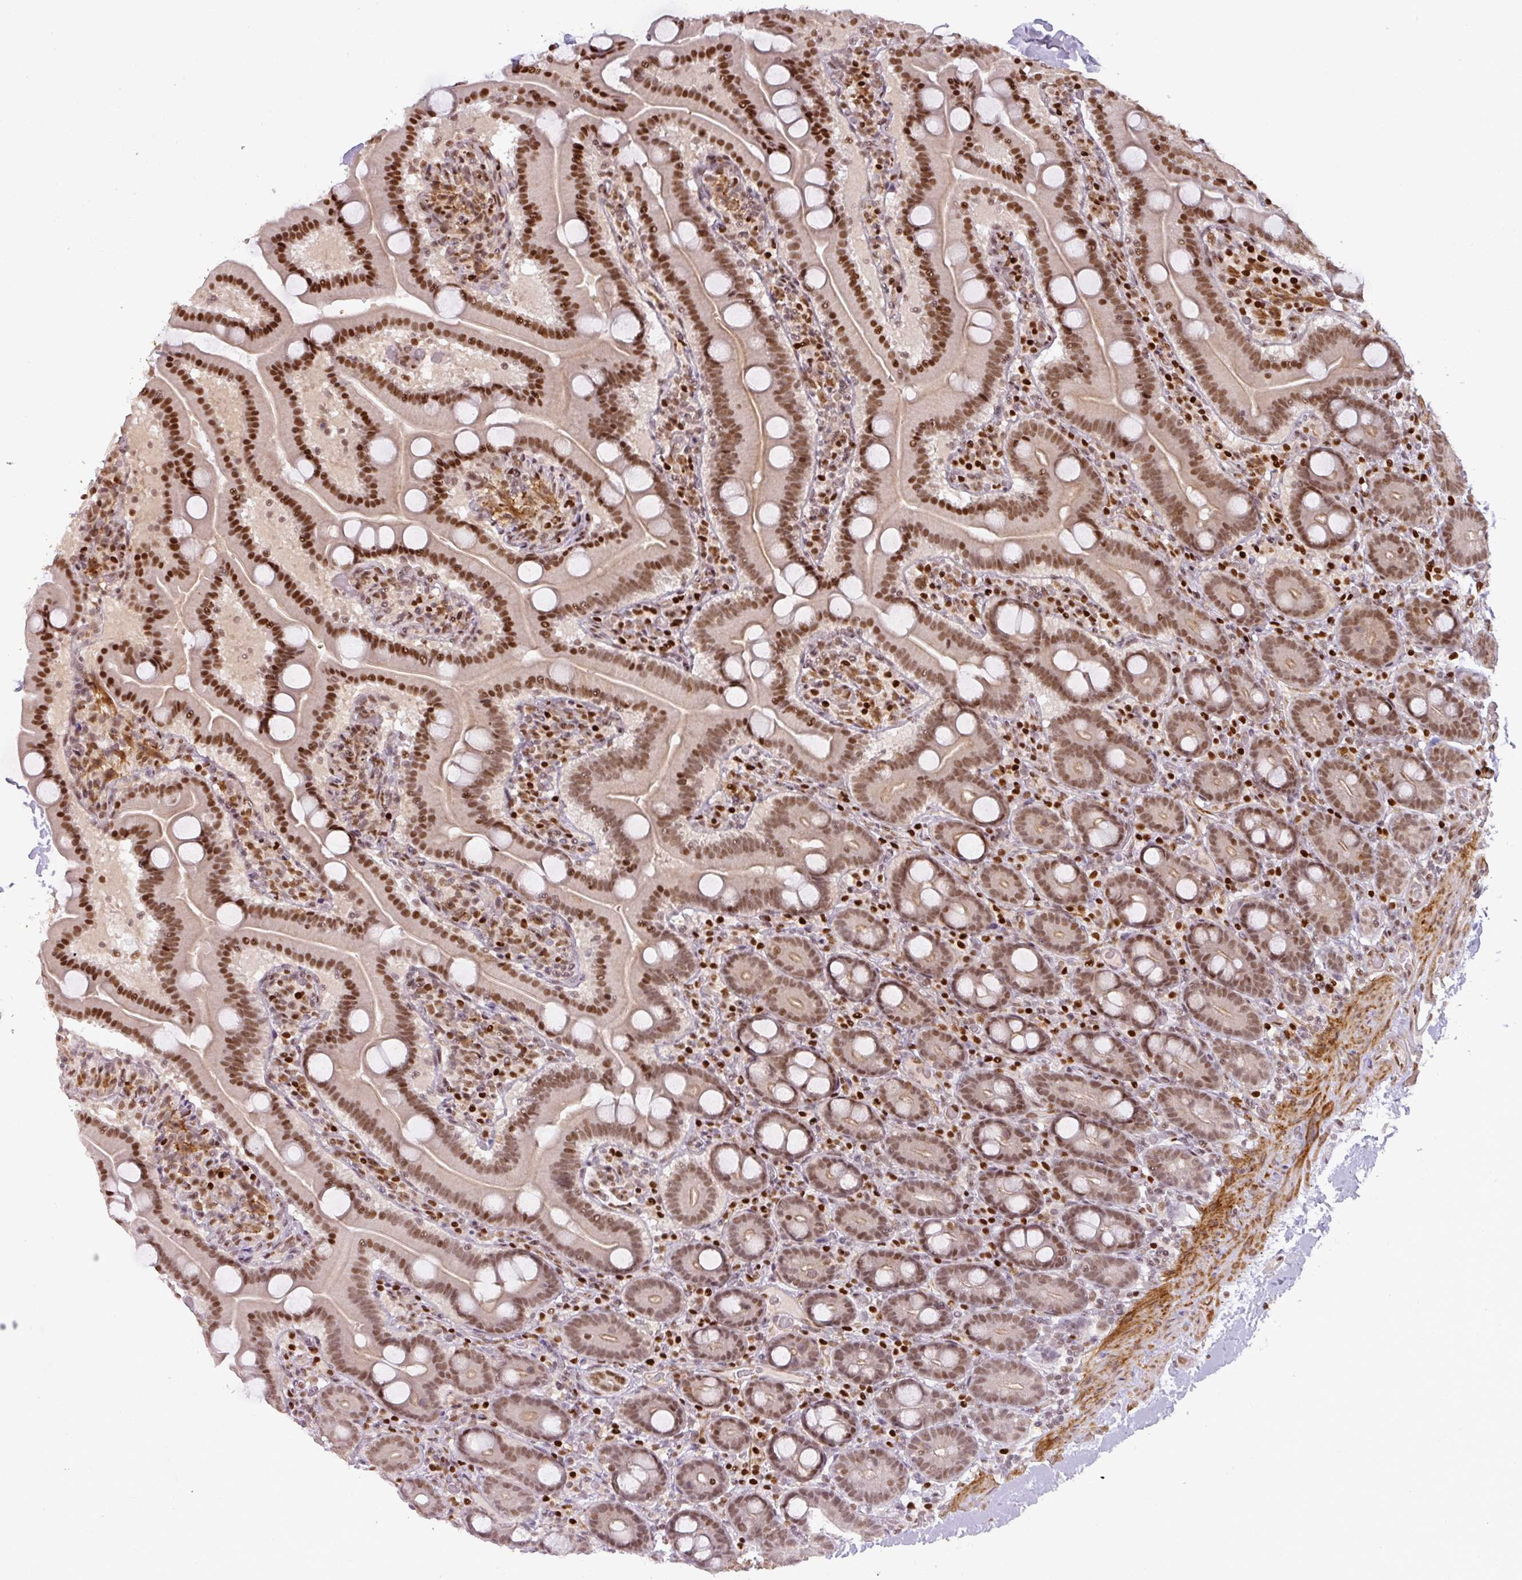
{"staining": {"intensity": "moderate", "quantity": ">75%", "location": "nuclear"}, "tissue": "duodenum", "cell_type": "Glandular cells", "image_type": "normal", "snomed": [{"axis": "morphology", "description": "Normal tissue, NOS"}, {"axis": "topography", "description": "Duodenum"}], "caption": "The immunohistochemical stain highlights moderate nuclear staining in glandular cells of unremarkable duodenum.", "gene": "GPRIN2", "patient": {"sex": "male", "age": 55}}